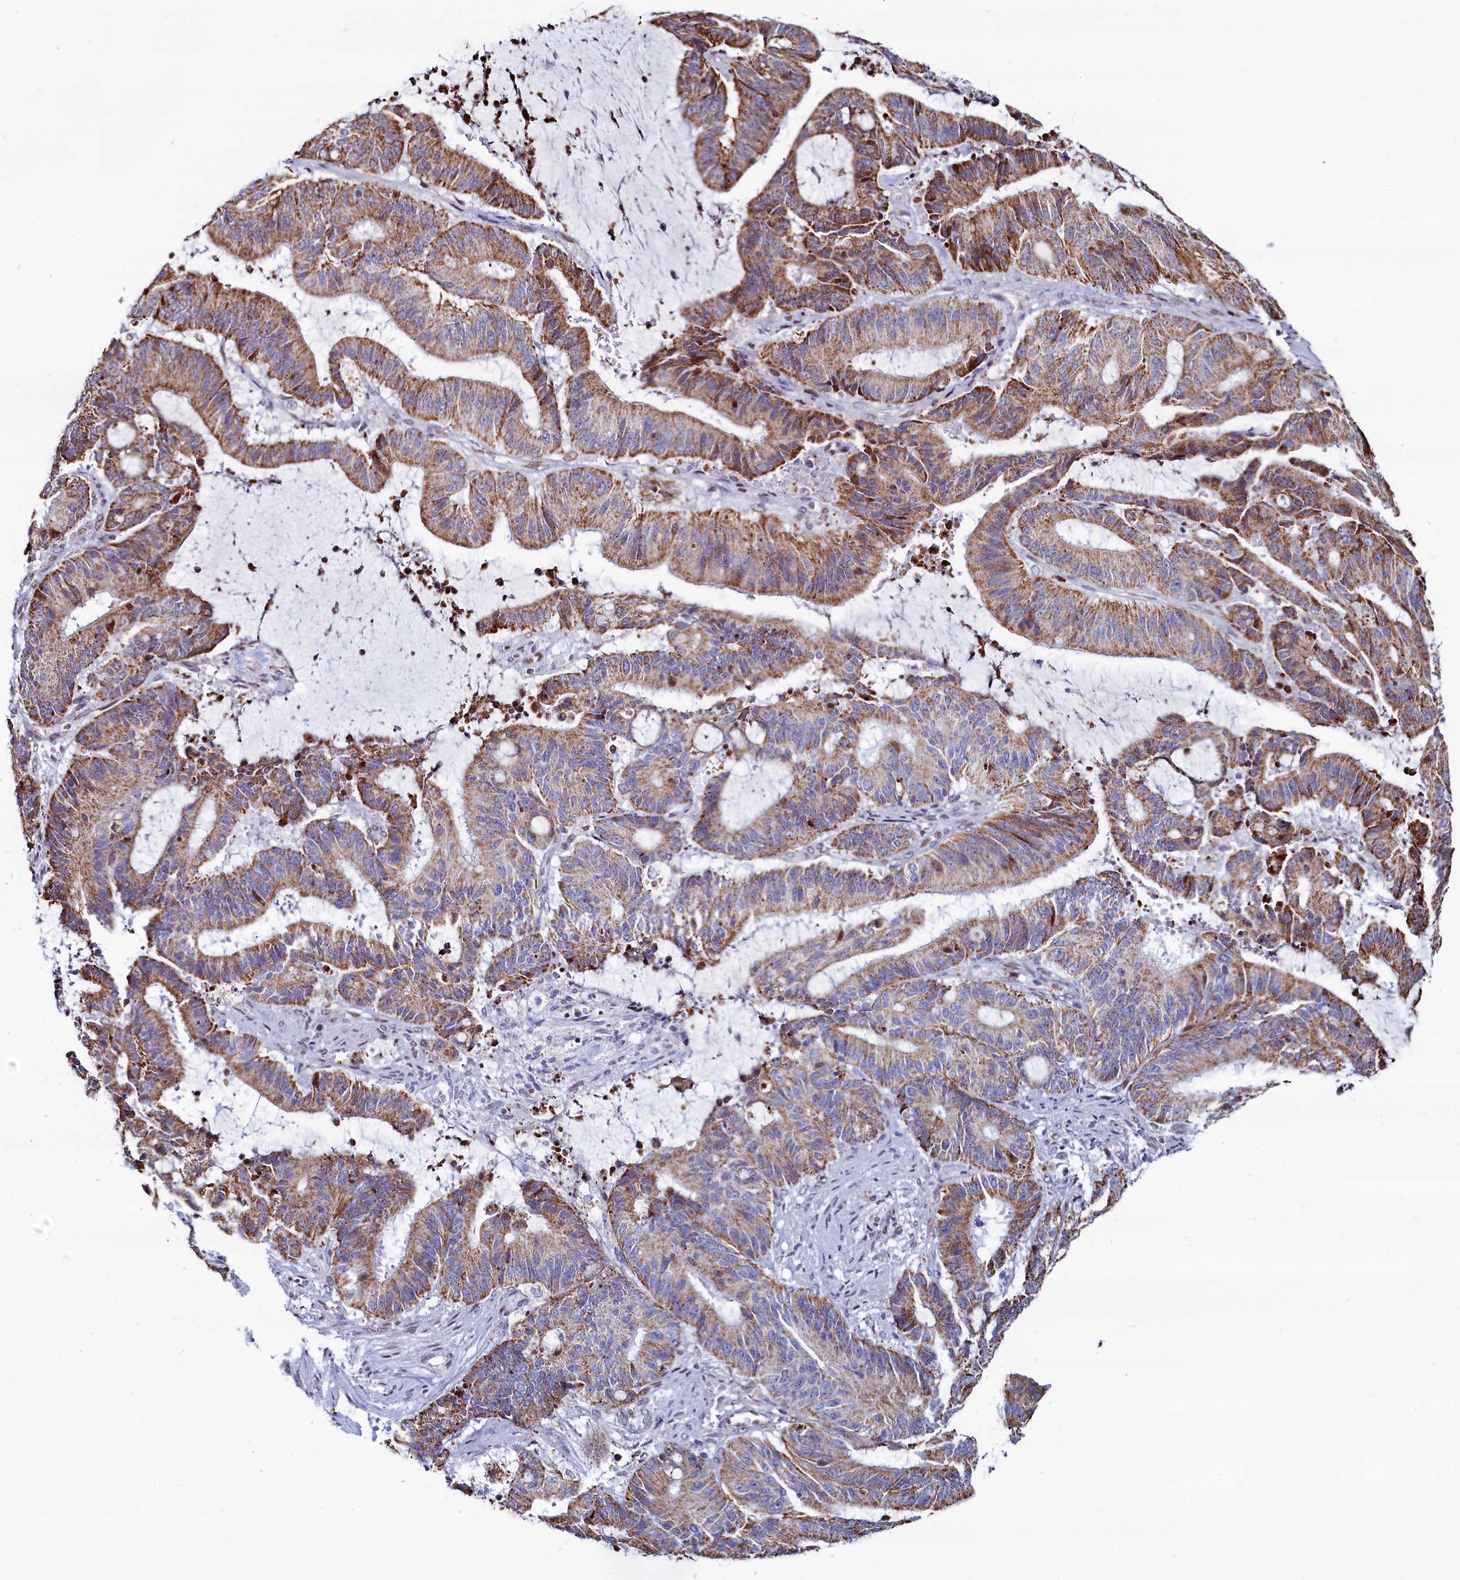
{"staining": {"intensity": "moderate", "quantity": ">75%", "location": "cytoplasmic/membranous"}, "tissue": "liver cancer", "cell_type": "Tumor cells", "image_type": "cancer", "snomed": [{"axis": "morphology", "description": "Normal tissue, NOS"}, {"axis": "morphology", "description": "Cholangiocarcinoma"}, {"axis": "topography", "description": "Liver"}, {"axis": "topography", "description": "Peripheral nerve tissue"}], "caption": "A photomicrograph of liver cholangiocarcinoma stained for a protein displays moderate cytoplasmic/membranous brown staining in tumor cells. The staining is performed using DAB (3,3'-diaminobenzidine) brown chromogen to label protein expression. The nuclei are counter-stained blue using hematoxylin.", "gene": "HDGFL3", "patient": {"sex": "female", "age": 73}}